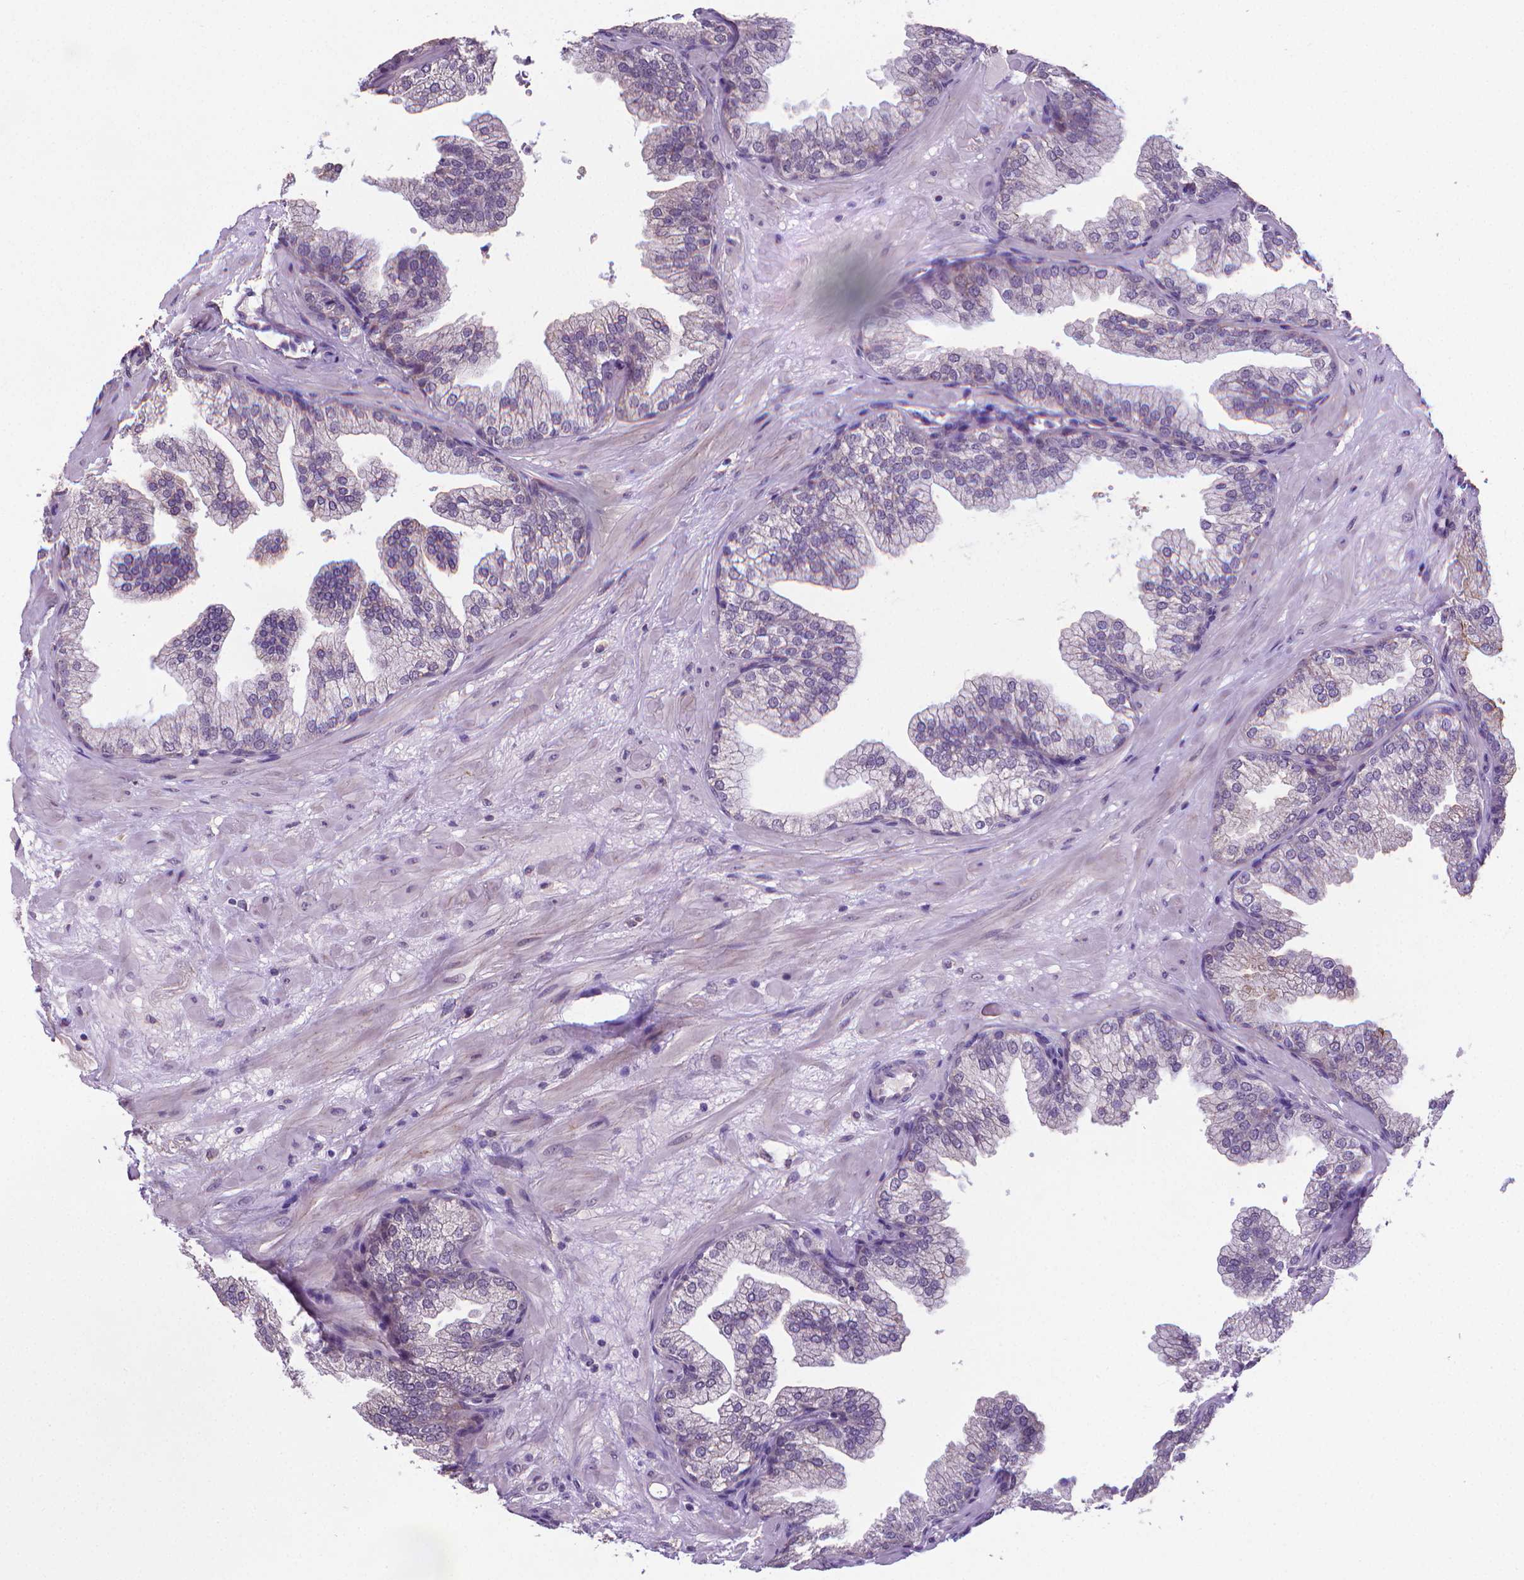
{"staining": {"intensity": "weak", "quantity": "25%-75%", "location": "cytoplasmic/membranous"}, "tissue": "prostate", "cell_type": "Glandular cells", "image_type": "normal", "snomed": [{"axis": "morphology", "description": "Normal tissue, NOS"}, {"axis": "topography", "description": "Prostate"}], "caption": "Immunohistochemistry (IHC) image of normal prostate stained for a protein (brown), which shows low levels of weak cytoplasmic/membranous positivity in approximately 25%-75% of glandular cells.", "gene": "GPR63", "patient": {"sex": "male", "age": 37}}